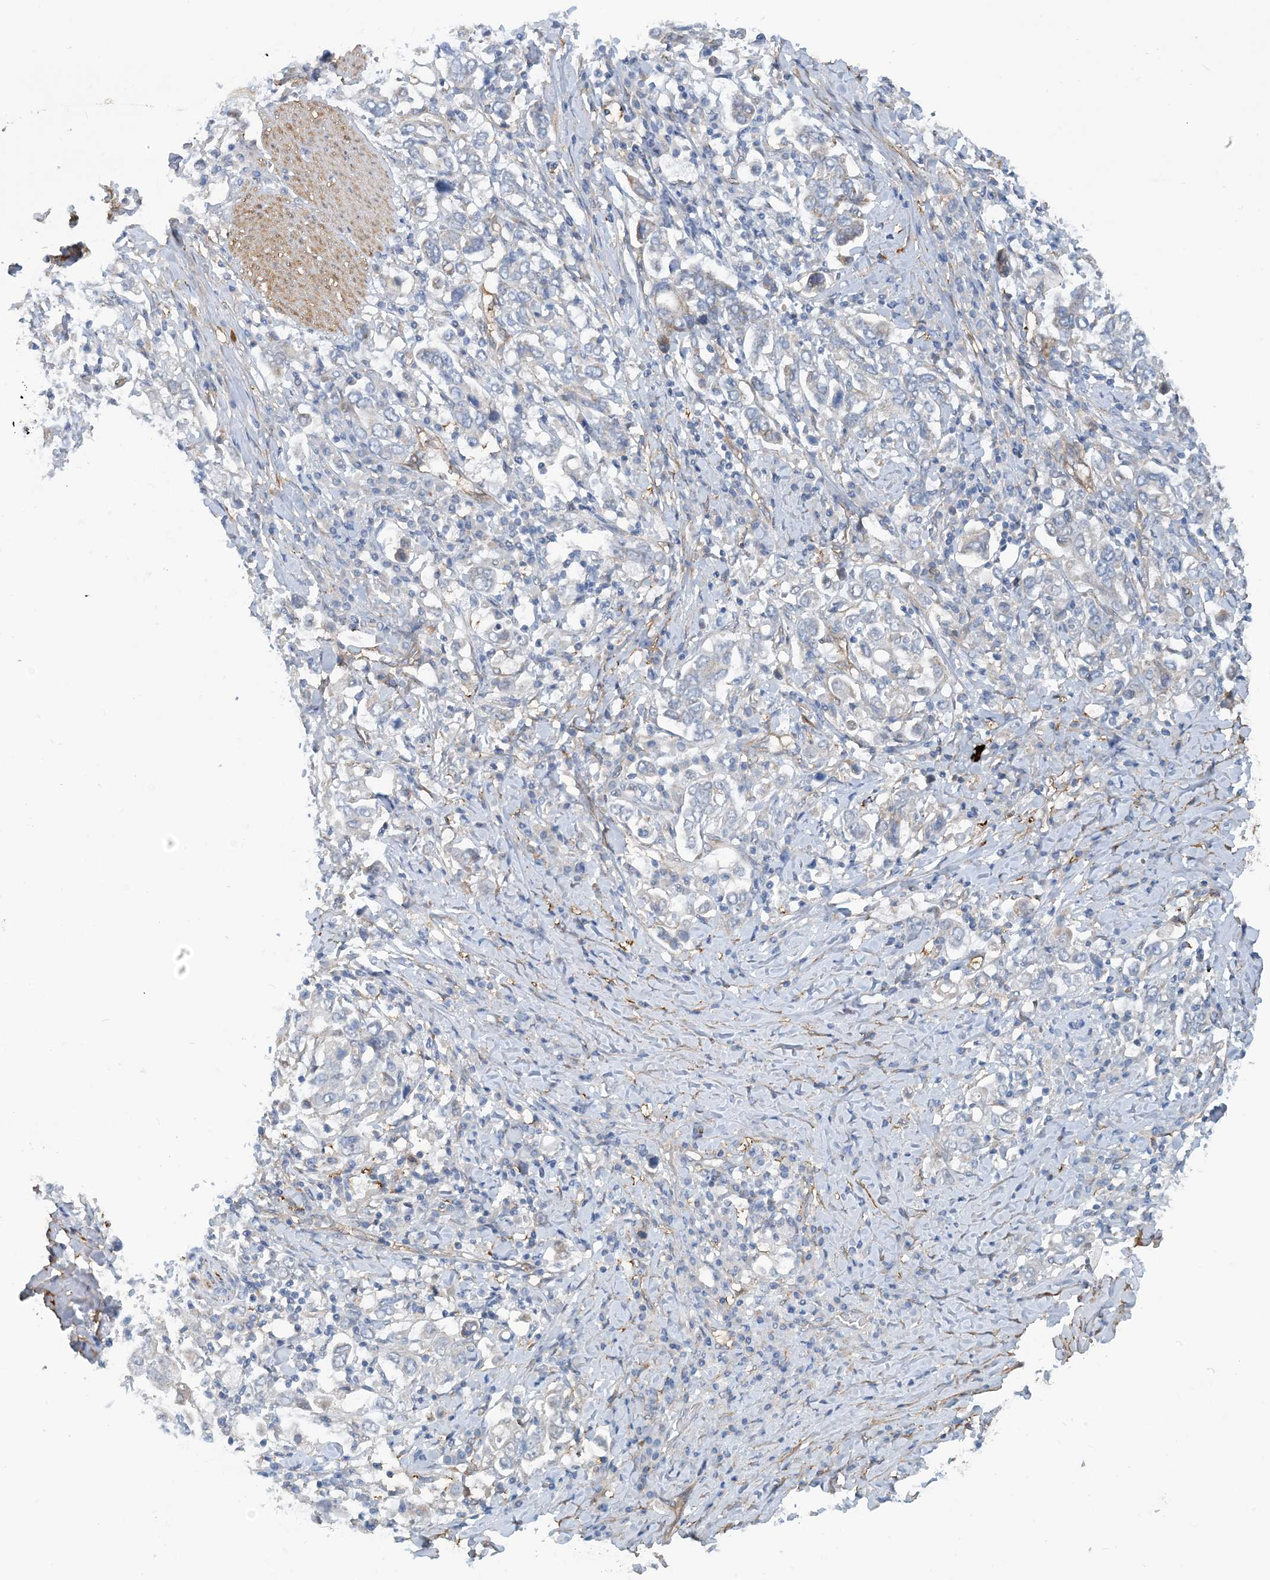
{"staining": {"intensity": "negative", "quantity": "none", "location": "none"}, "tissue": "stomach cancer", "cell_type": "Tumor cells", "image_type": "cancer", "snomed": [{"axis": "morphology", "description": "Adenocarcinoma, NOS"}, {"axis": "topography", "description": "Stomach, upper"}], "caption": "Adenocarcinoma (stomach) stained for a protein using immunohistochemistry reveals no expression tumor cells.", "gene": "EIF2A", "patient": {"sex": "male", "age": 62}}